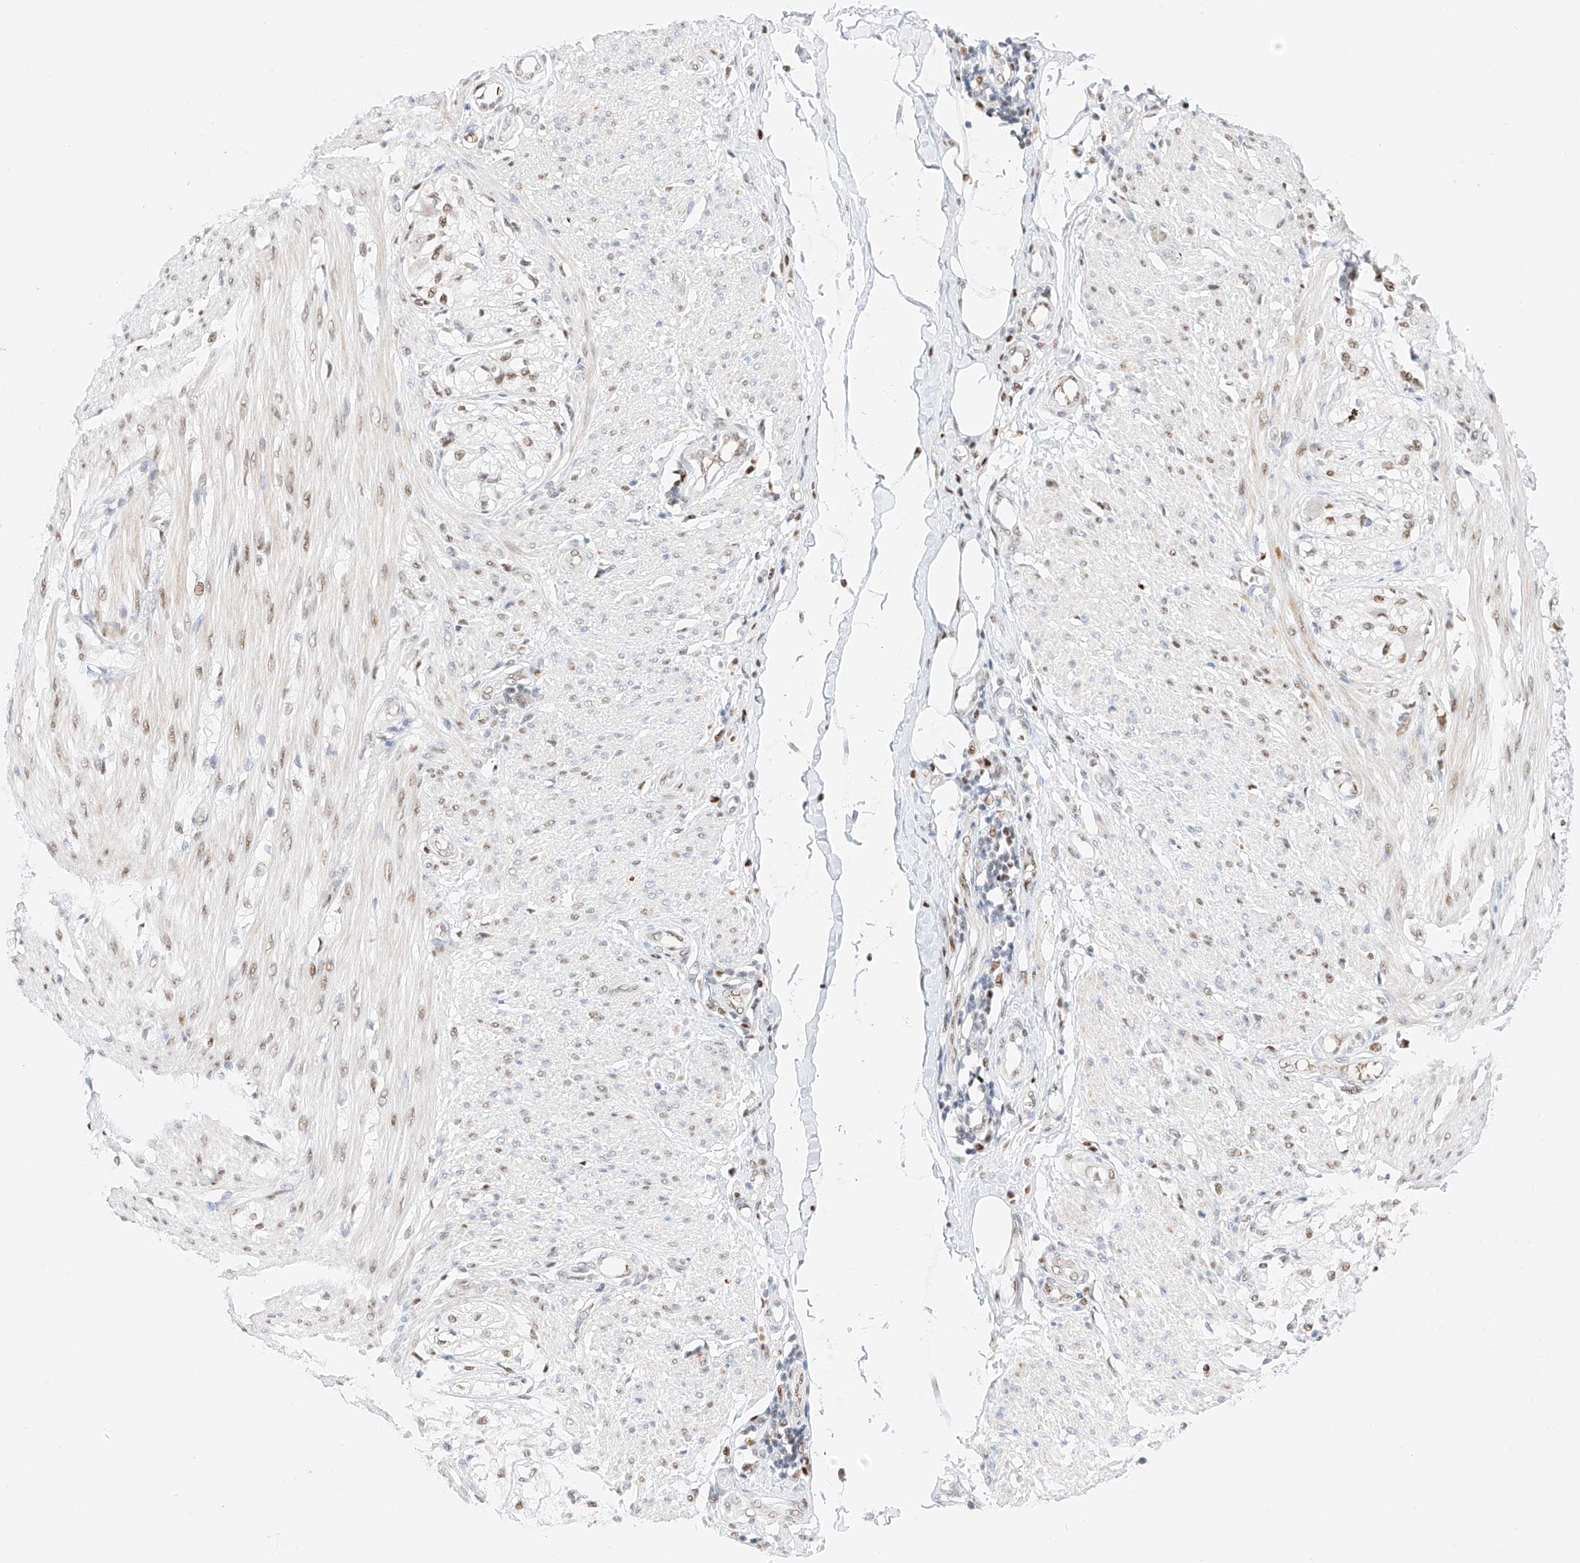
{"staining": {"intensity": "weak", "quantity": "<25%", "location": "cytoplasmic/membranous,nuclear"}, "tissue": "smooth muscle", "cell_type": "Smooth muscle cells", "image_type": "normal", "snomed": [{"axis": "morphology", "description": "Normal tissue, NOS"}, {"axis": "morphology", "description": "Adenocarcinoma, NOS"}, {"axis": "topography", "description": "Colon"}, {"axis": "topography", "description": "Peripheral nerve tissue"}], "caption": "Histopathology image shows no protein staining in smooth muscle cells of benign smooth muscle. (IHC, brightfield microscopy, high magnification).", "gene": "APIP", "patient": {"sex": "male", "age": 14}}